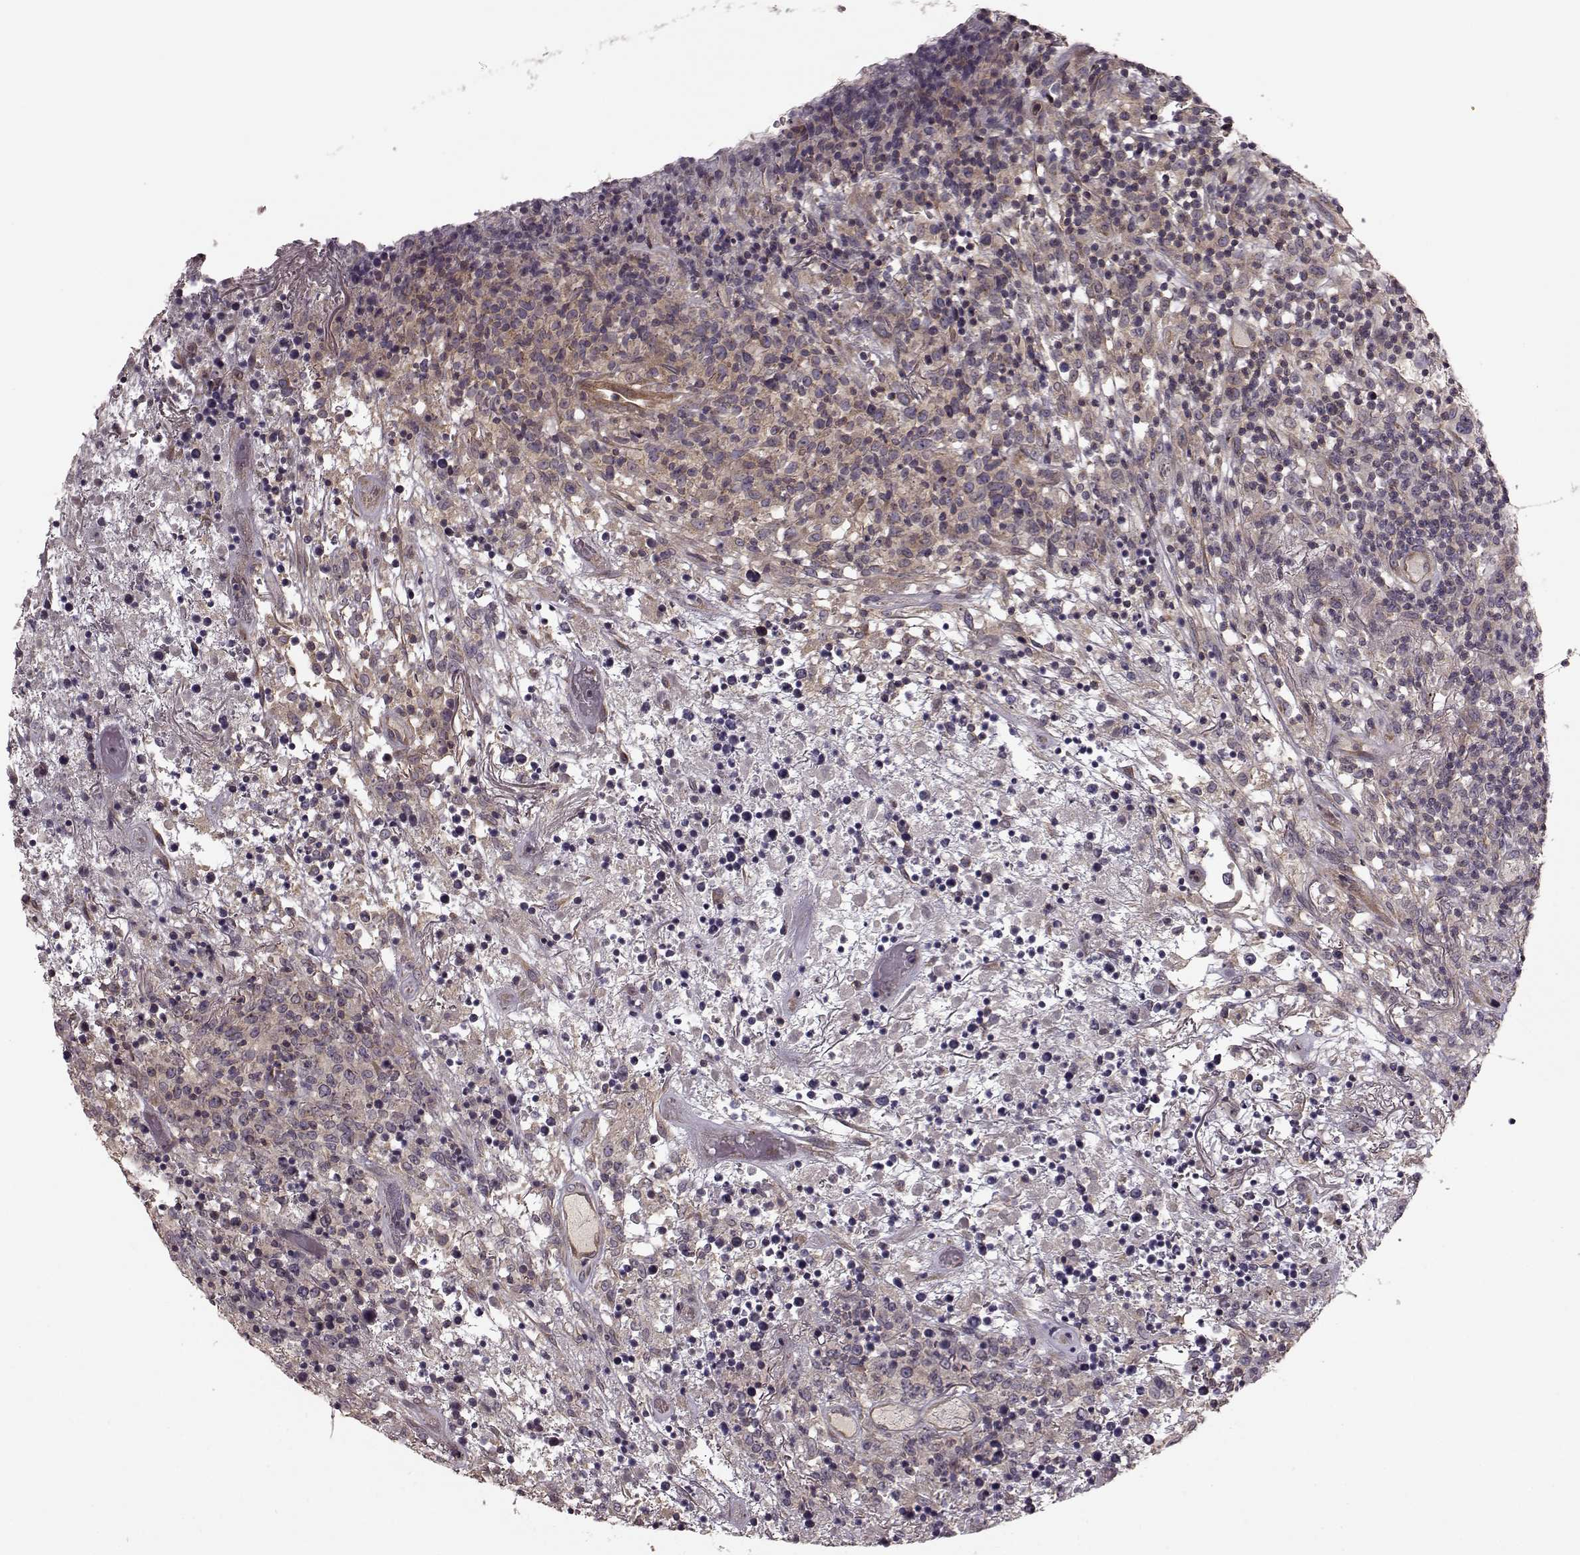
{"staining": {"intensity": "weak", "quantity": "<25%", "location": "cytoplasmic/membranous"}, "tissue": "lymphoma", "cell_type": "Tumor cells", "image_type": "cancer", "snomed": [{"axis": "morphology", "description": "Malignant lymphoma, non-Hodgkin's type, High grade"}, {"axis": "topography", "description": "Lung"}], "caption": "IHC of lymphoma shows no positivity in tumor cells.", "gene": "SLAIN2", "patient": {"sex": "male", "age": 79}}